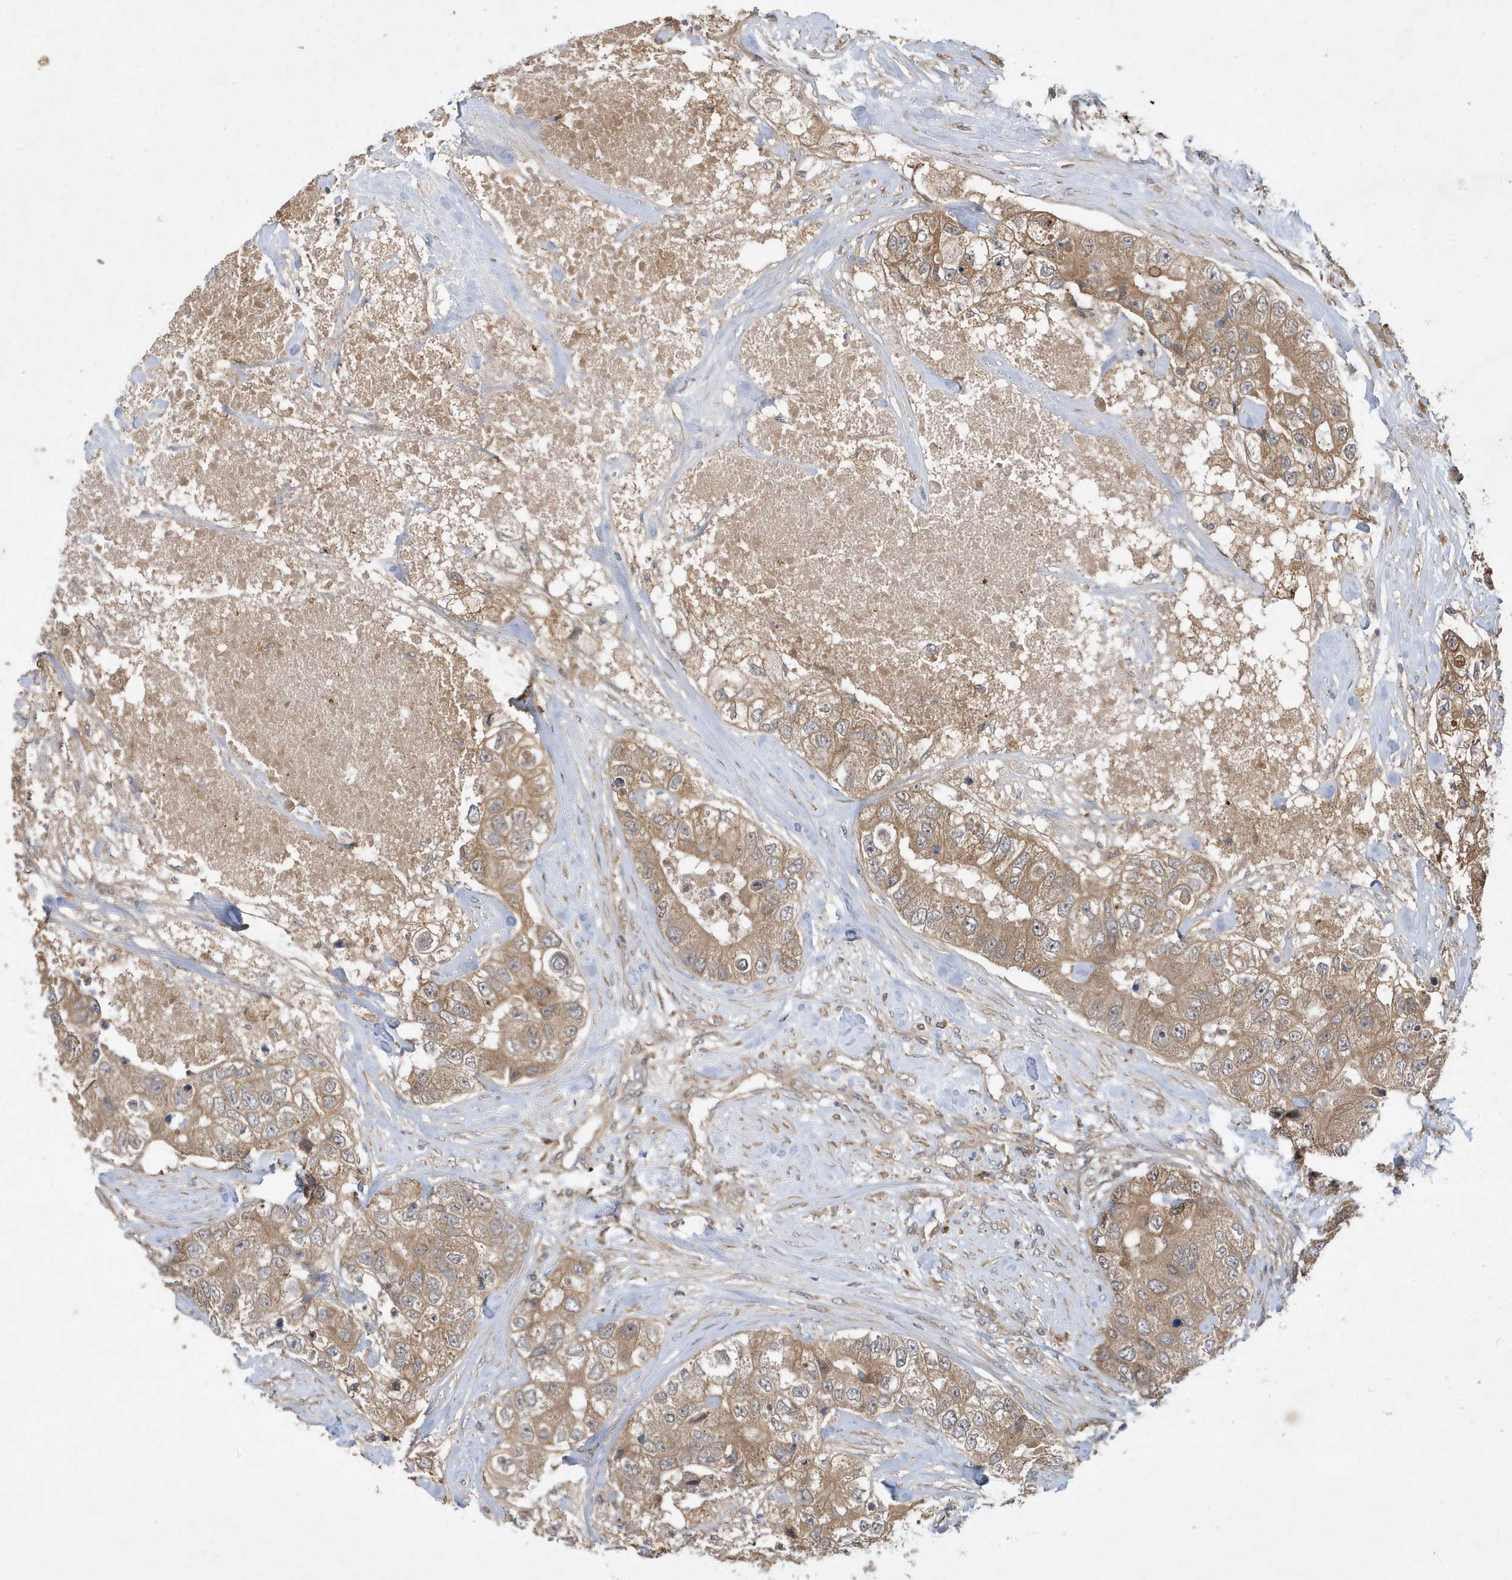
{"staining": {"intensity": "moderate", "quantity": ">75%", "location": "cytoplasmic/membranous"}, "tissue": "breast cancer", "cell_type": "Tumor cells", "image_type": "cancer", "snomed": [{"axis": "morphology", "description": "Duct carcinoma"}, {"axis": "topography", "description": "Breast"}], "caption": "Breast invasive ductal carcinoma tissue displays moderate cytoplasmic/membranous expression in approximately >75% of tumor cells, visualized by immunohistochemistry.", "gene": "LAPTM4A", "patient": {"sex": "female", "age": 62}}